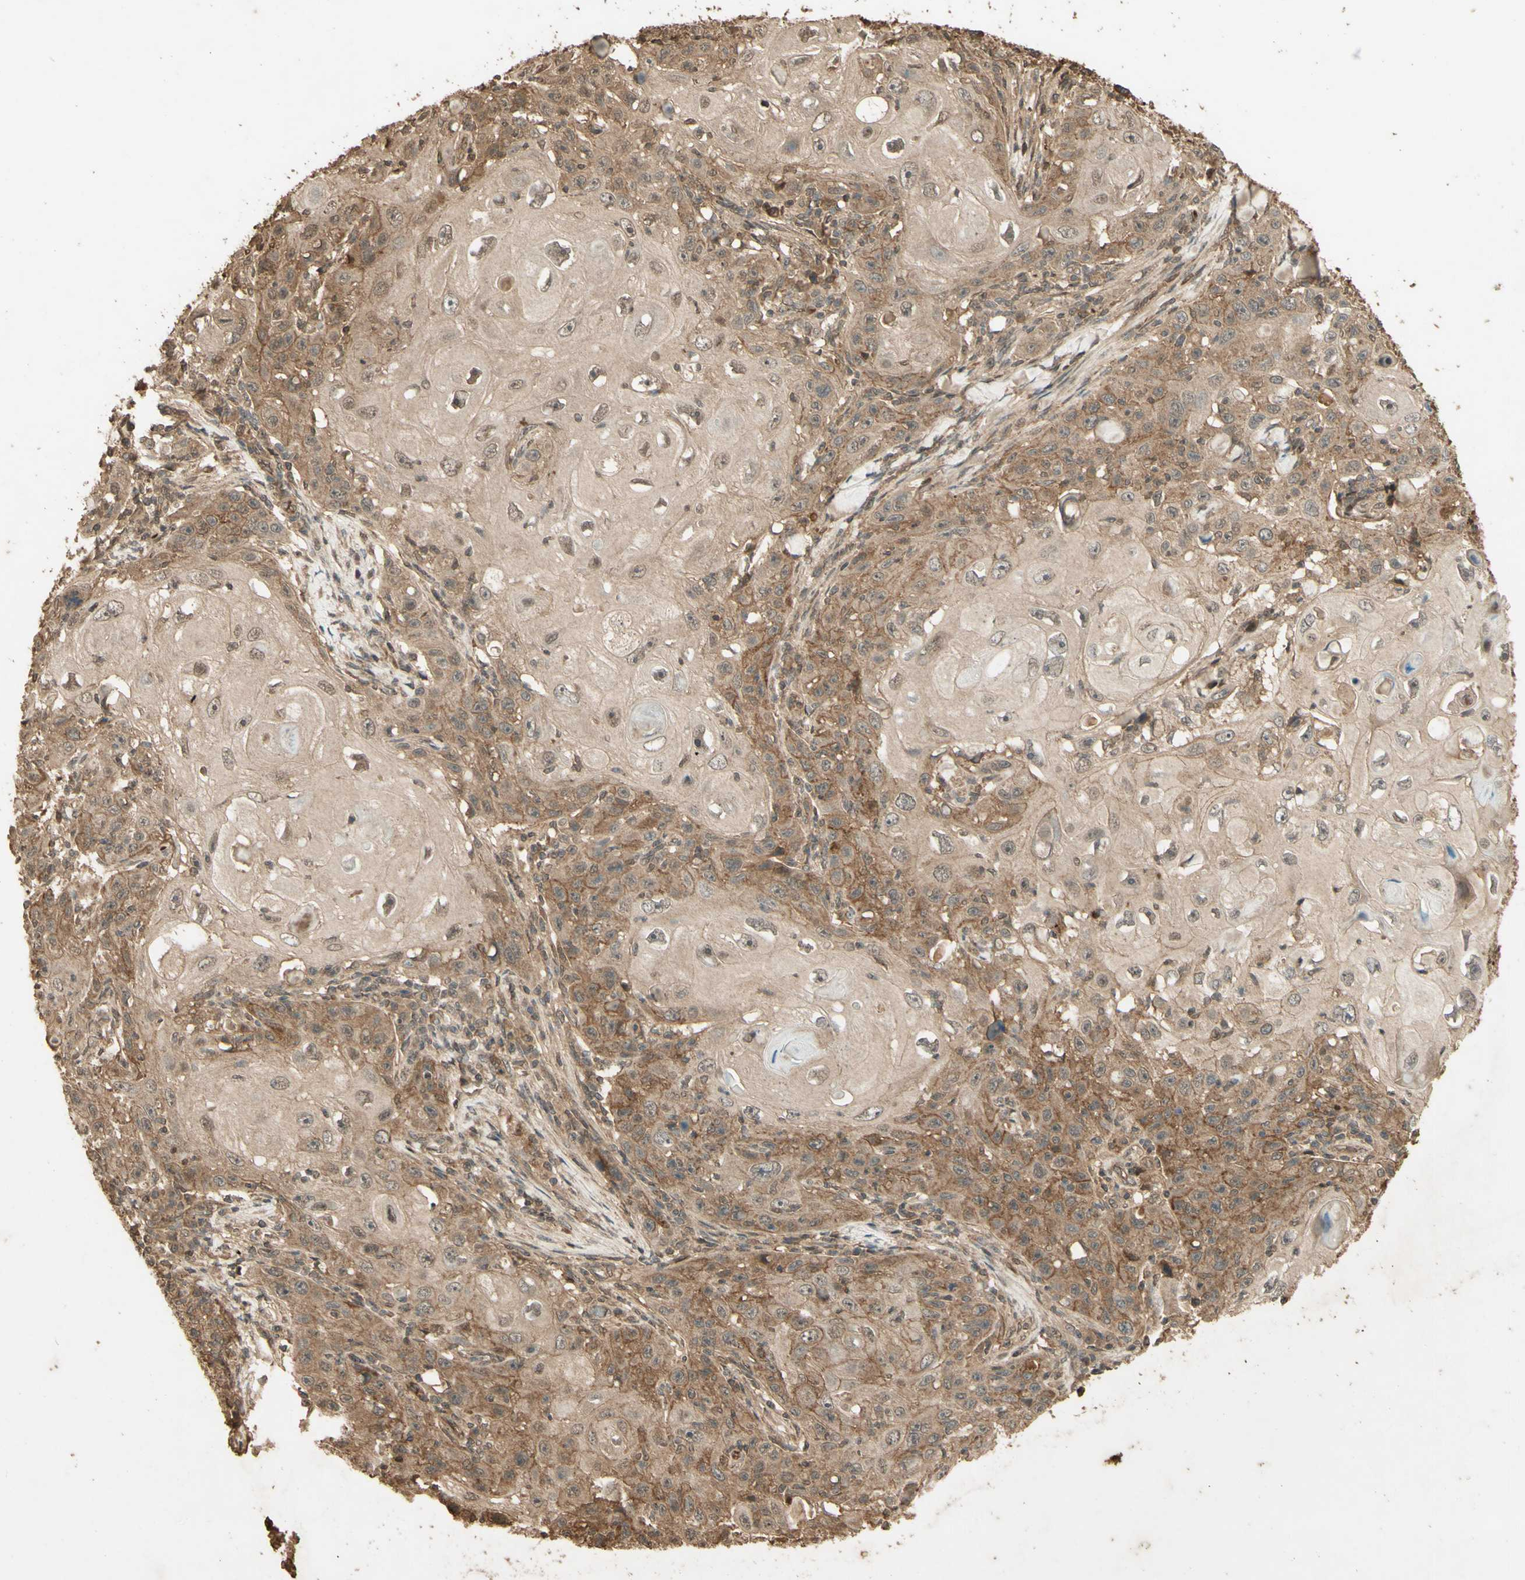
{"staining": {"intensity": "moderate", "quantity": ">75%", "location": "cytoplasmic/membranous"}, "tissue": "skin cancer", "cell_type": "Tumor cells", "image_type": "cancer", "snomed": [{"axis": "morphology", "description": "Squamous cell carcinoma, NOS"}, {"axis": "topography", "description": "Skin"}], "caption": "An IHC photomicrograph of tumor tissue is shown. Protein staining in brown highlights moderate cytoplasmic/membranous positivity in skin cancer within tumor cells. The staining was performed using DAB to visualize the protein expression in brown, while the nuclei were stained in blue with hematoxylin (Magnification: 20x).", "gene": "SMAD9", "patient": {"sex": "female", "age": 88}}